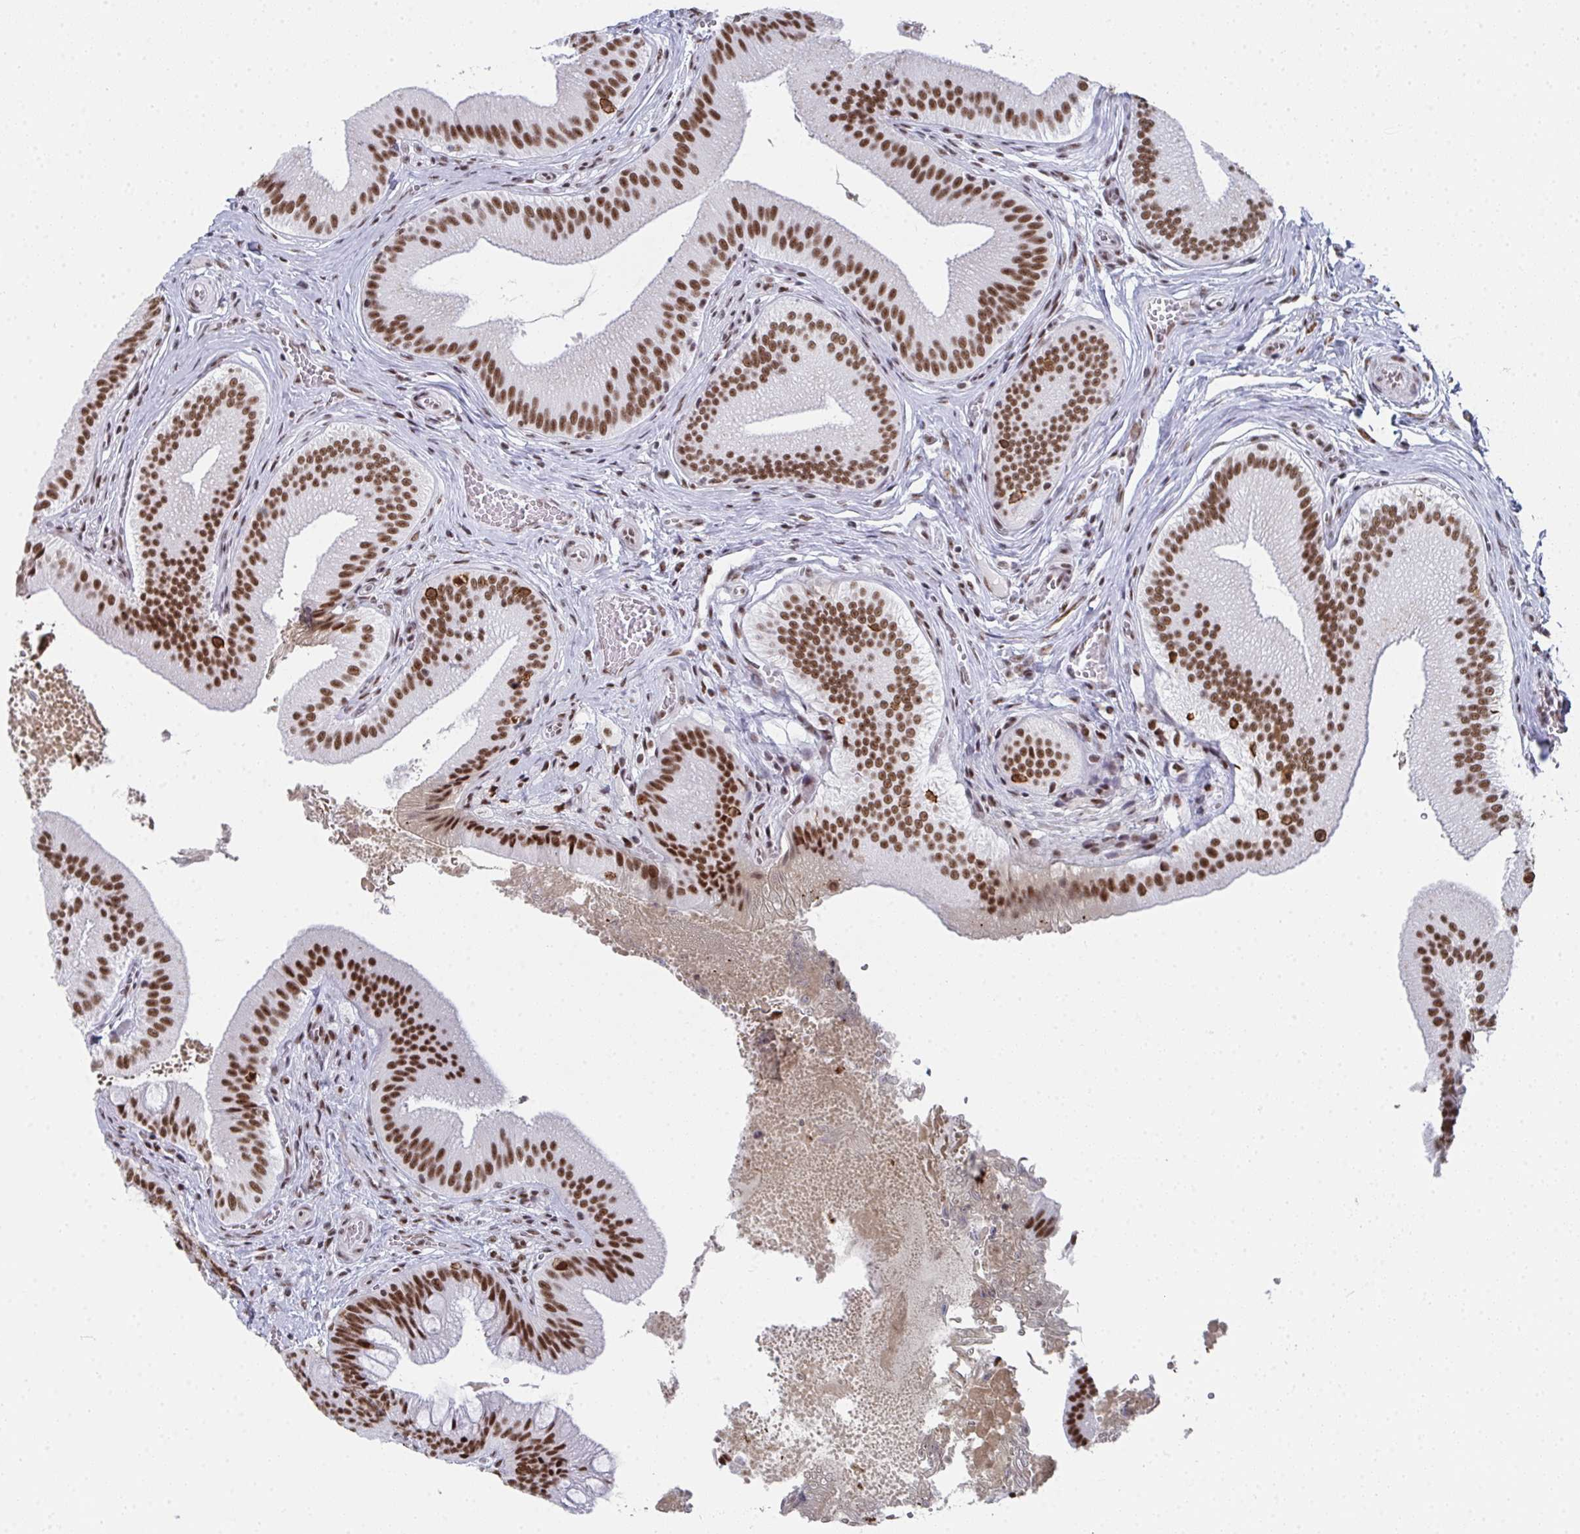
{"staining": {"intensity": "moderate", "quantity": ">75%", "location": "nuclear"}, "tissue": "gallbladder", "cell_type": "Glandular cells", "image_type": "normal", "snomed": [{"axis": "morphology", "description": "Normal tissue, NOS"}, {"axis": "topography", "description": "Gallbladder"}], "caption": "High-power microscopy captured an immunohistochemistry image of normal gallbladder, revealing moderate nuclear expression in approximately >75% of glandular cells. The protein of interest is shown in brown color, while the nuclei are stained blue.", "gene": "SNRNP70", "patient": {"sex": "male", "age": 17}}